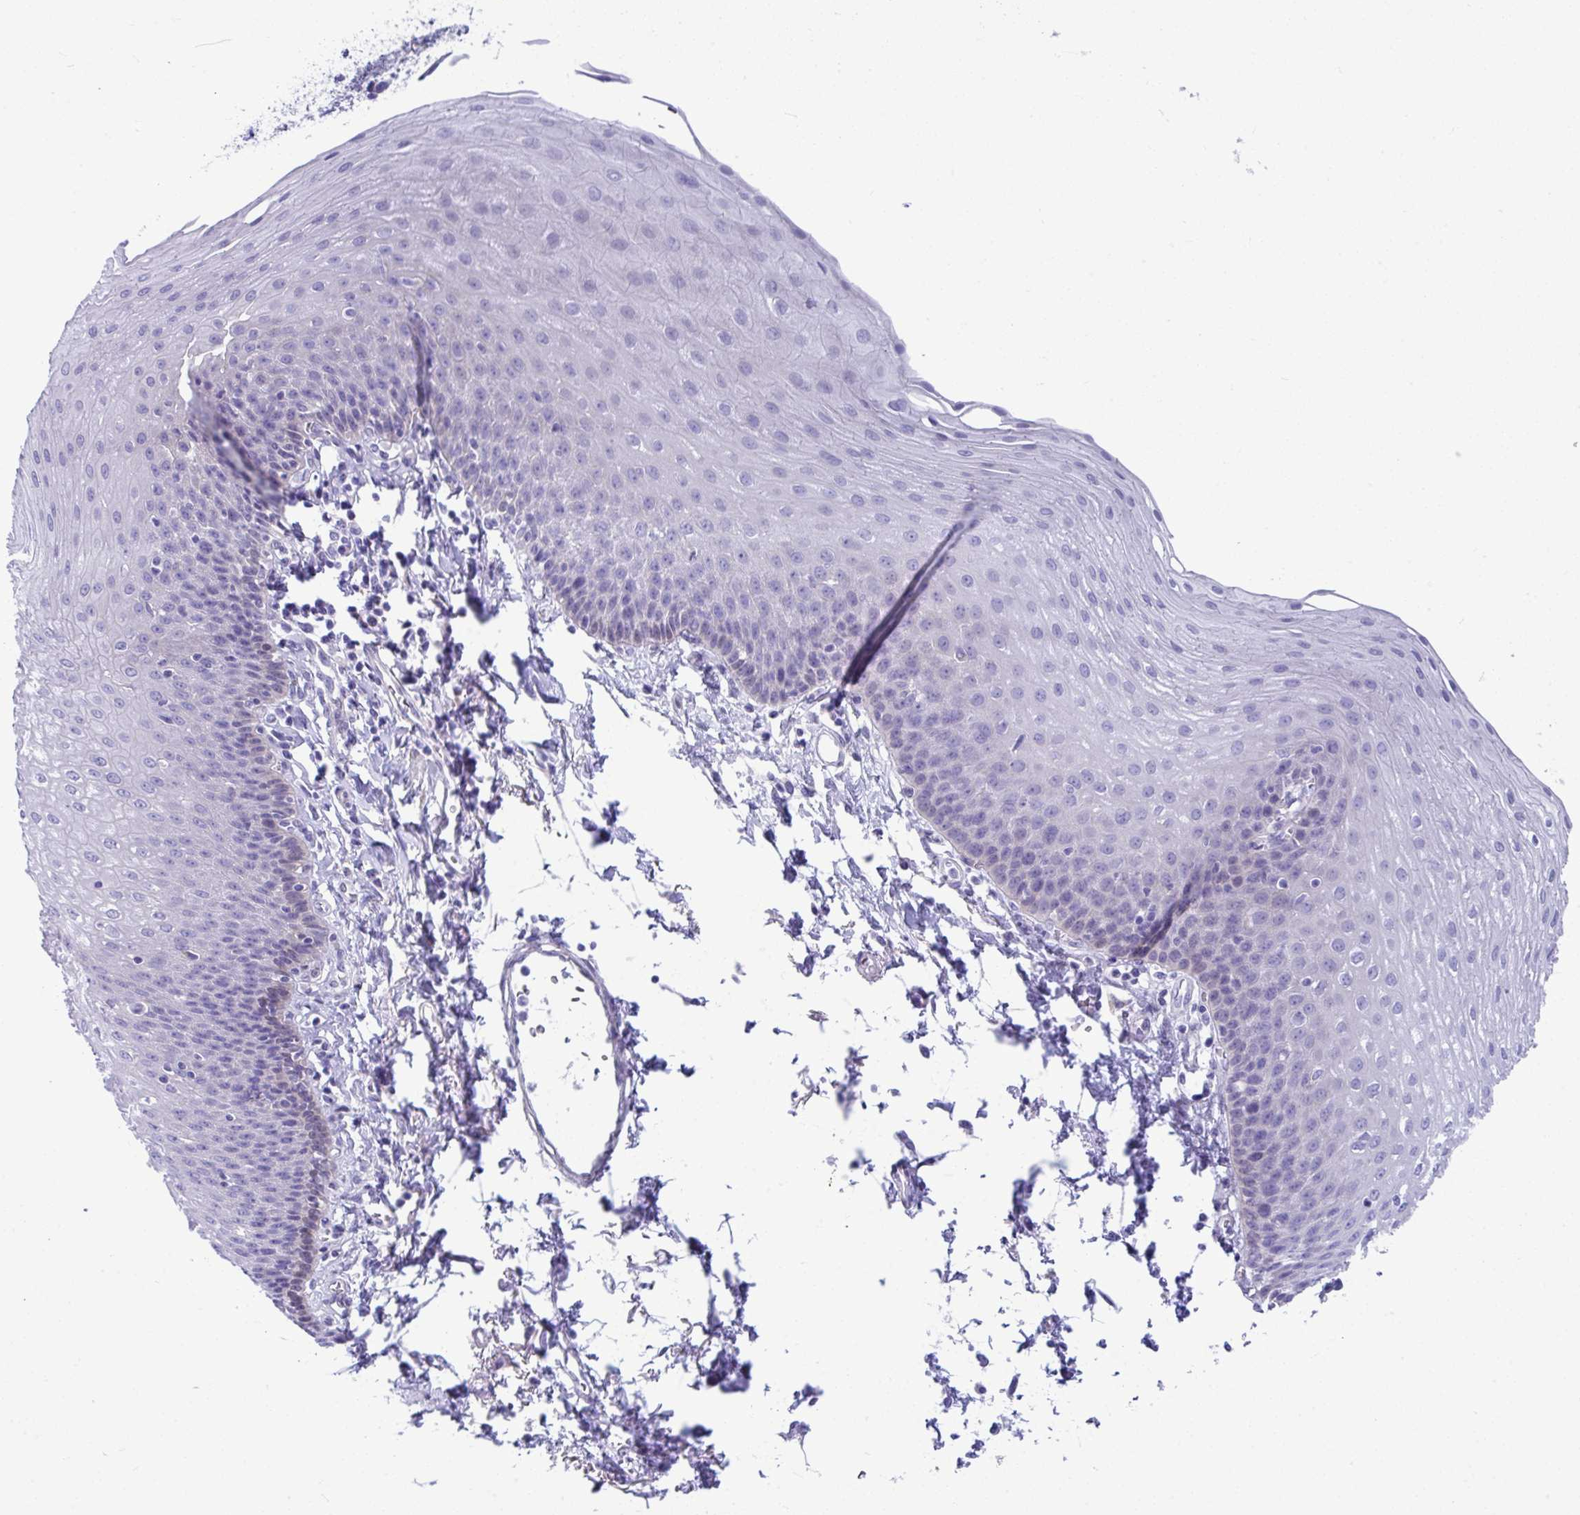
{"staining": {"intensity": "negative", "quantity": "none", "location": "none"}, "tissue": "esophagus", "cell_type": "Squamous epithelial cells", "image_type": "normal", "snomed": [{"axis": "morphology", "description": "Normal tissue, NOS"}, {"axis": "topography", "description": "Esophagus"}], "caption": "This is an immunohistochemistry (IHC) photomicrograph of benign esophagus. There is no staining in squamous epithelial cells.", "gene": "ISL1", "patient": {"sex": "female", "age": 81}}